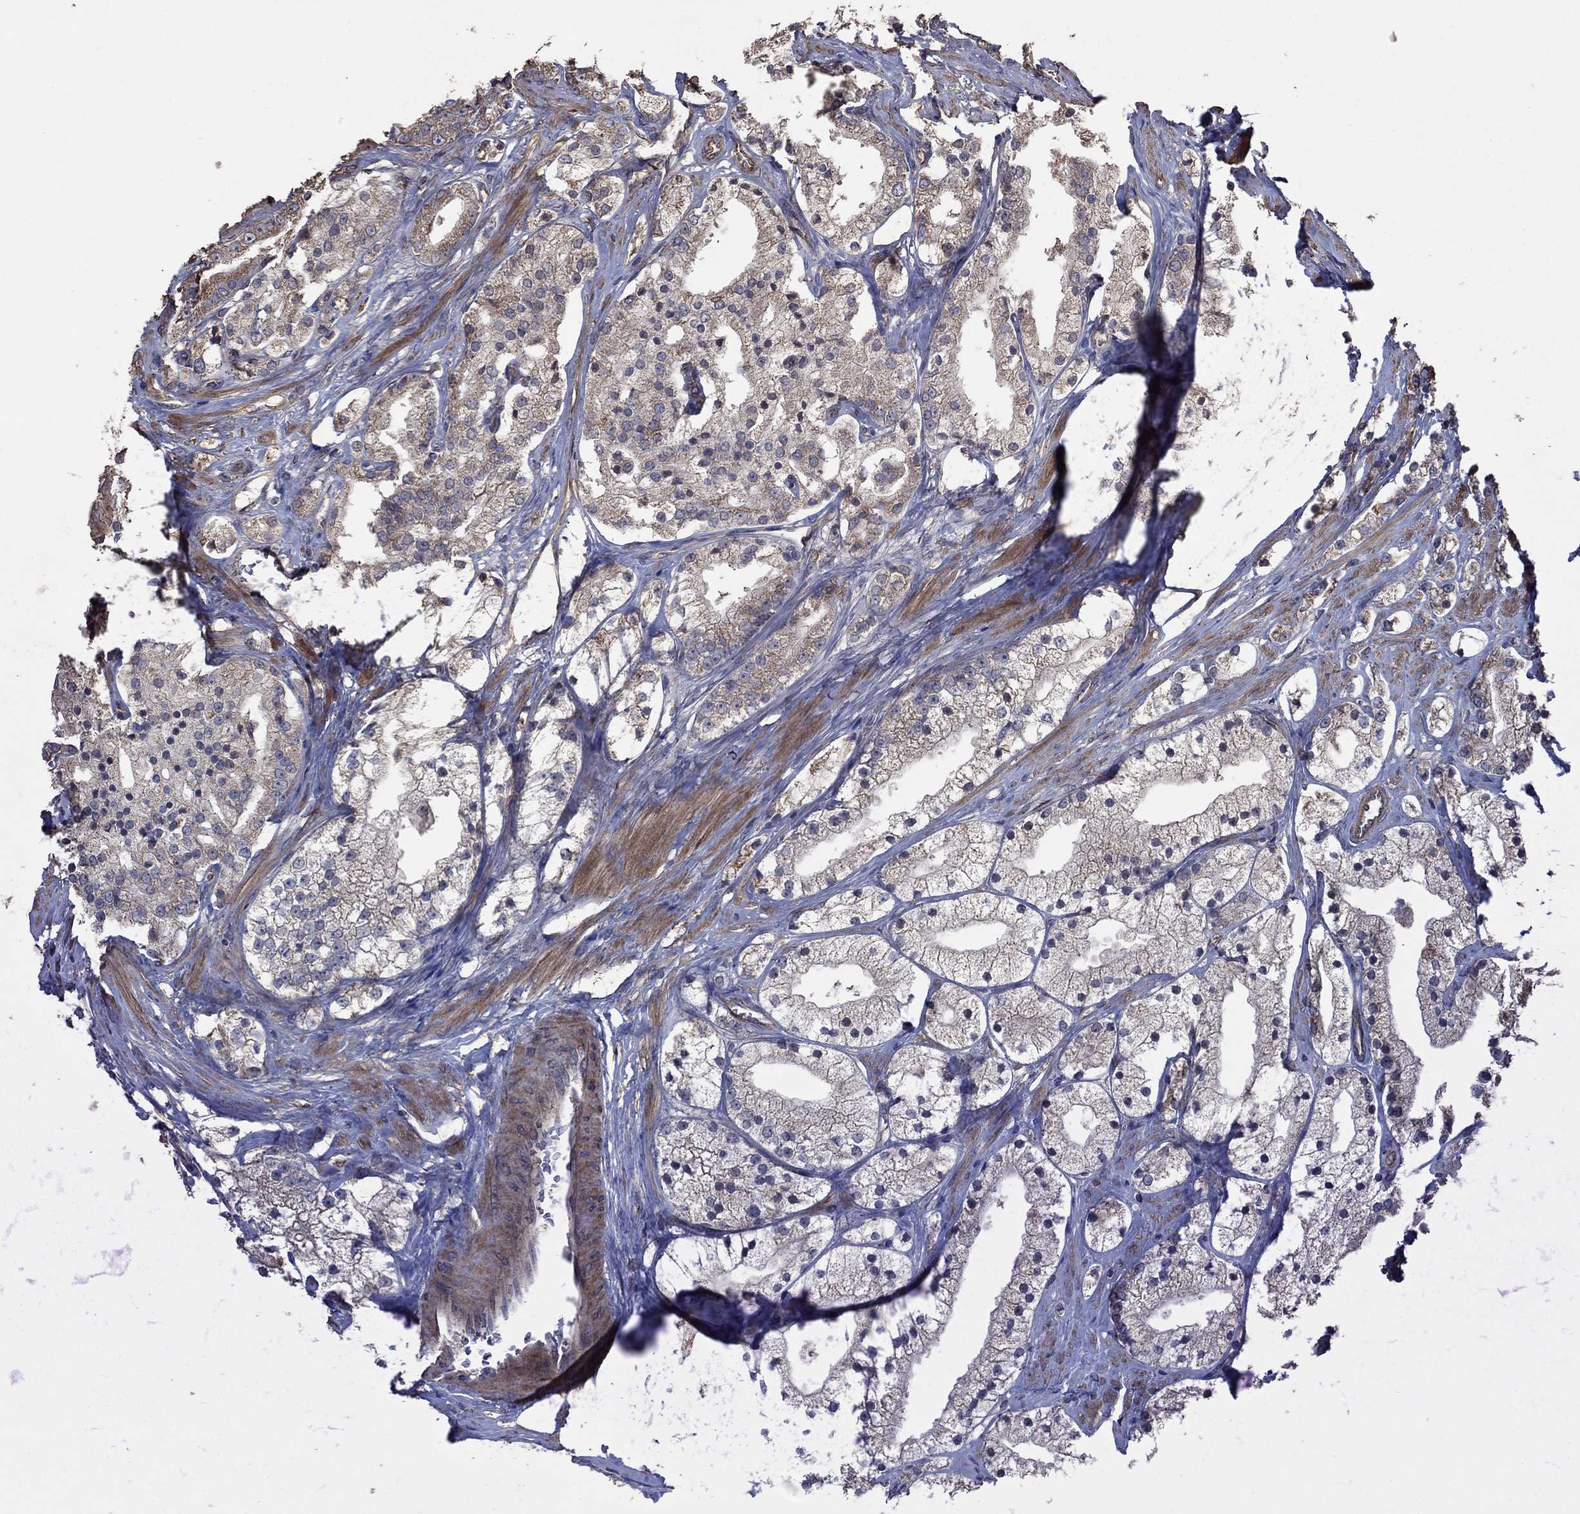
{"staining": {"intensity": "moderate", "quantity": "25%-75%", "location": "cytoplasmic/membranous"}, "tissue": "prostate cancer", "cell_type": "Tumor cells", "image_type": "cancer", "snomed": [{"axis": "morphology", "description": "Adenocarcinoma, NOS"}, {"axis": "topography", "description": "Prostate and seminal vesicle, NOS"}, {"axis": "topography", "description": "Prostate"}], "caption": "Prostate cancer (adenocarcinoma) tissue demonstrates moderate cytoplasmic/membranous expression in approximately 25%-75% of tumor cells (Brightfield microscopy of DAB IHC at high magnification).", "gene": "FLT4", "patient": {"sex": "male", "age": 67}}